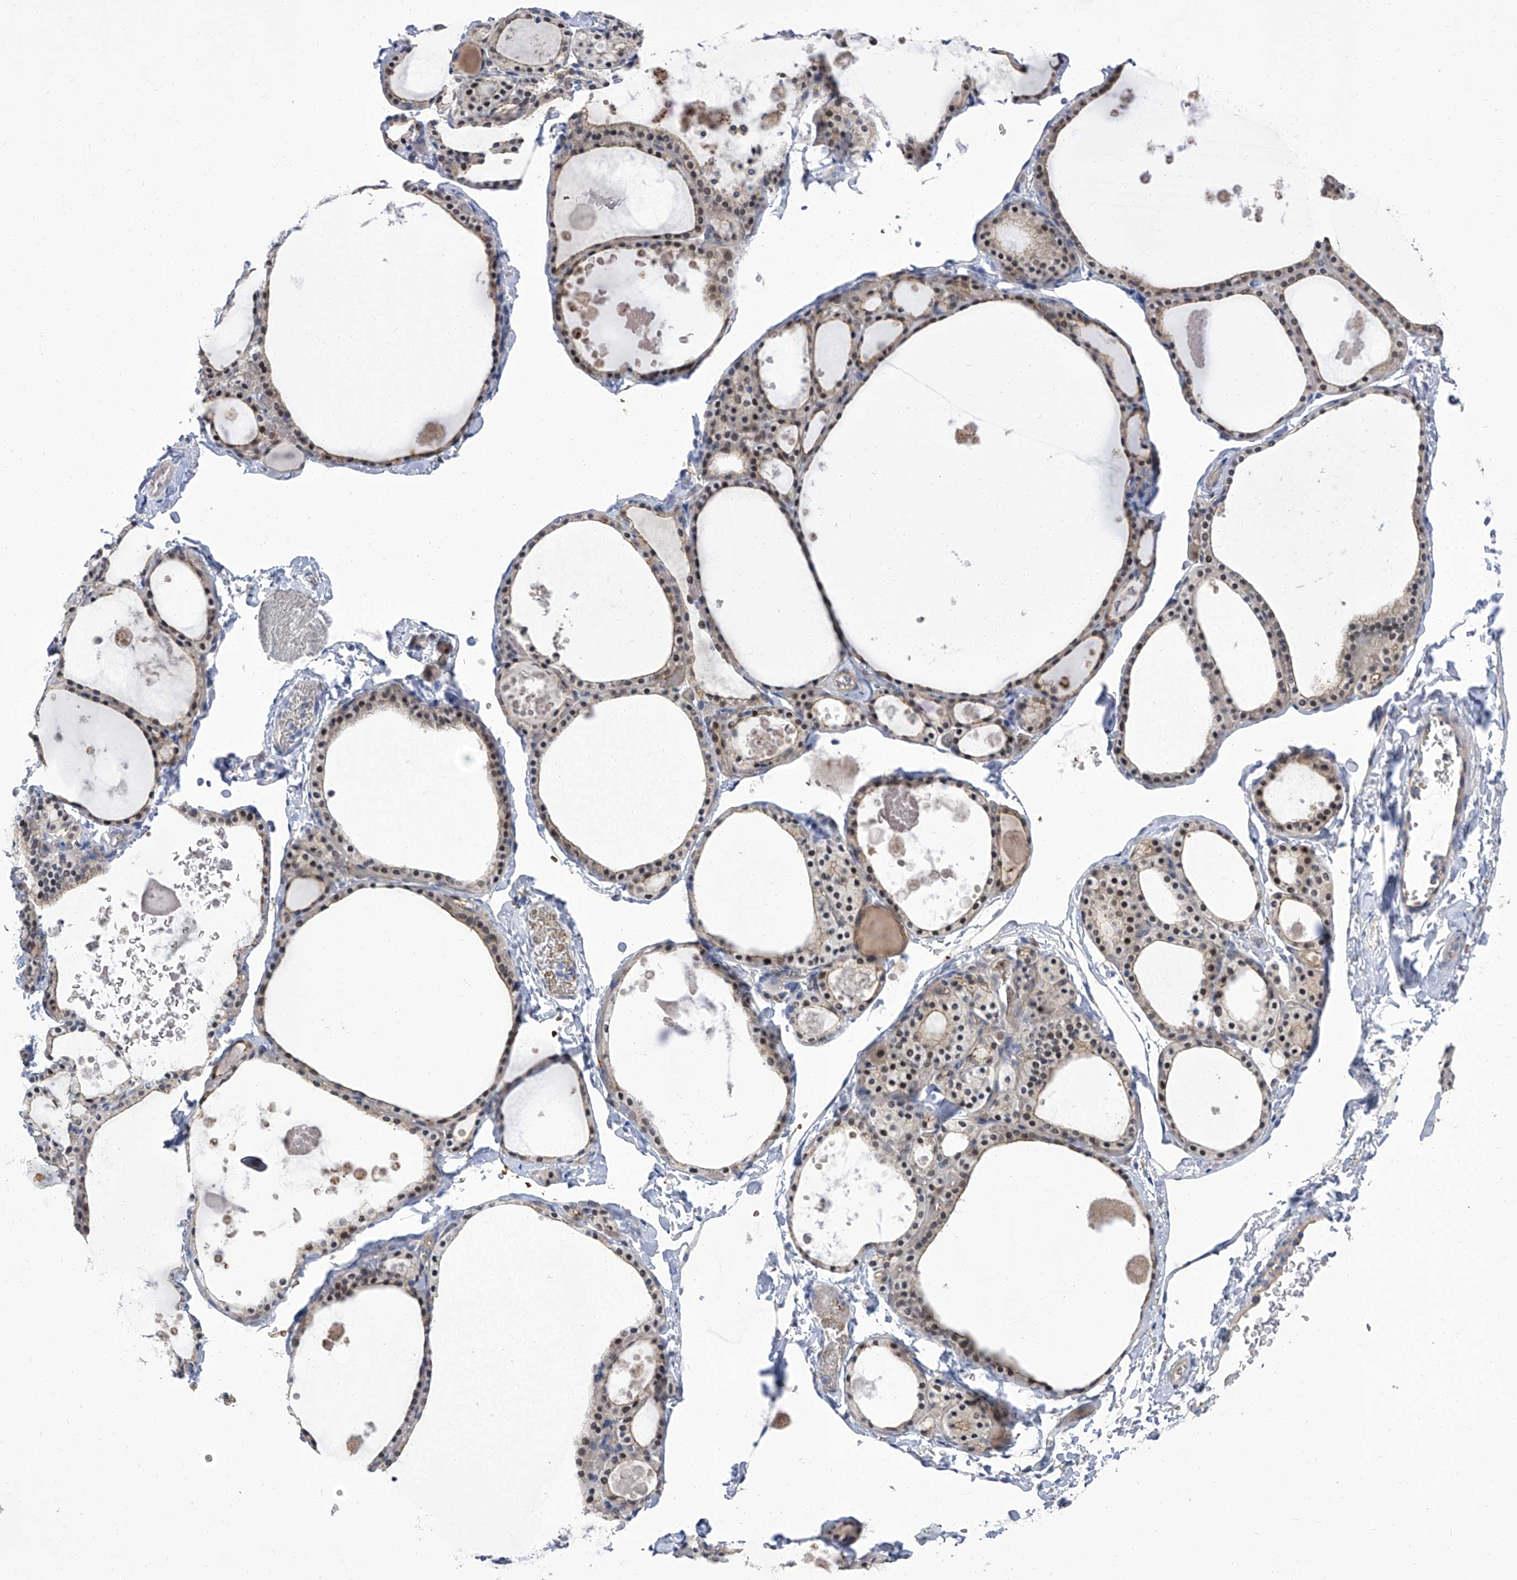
{"staining": {"intensity": "weak", "quantity": ">75%", "location": "cytoplasmic/membranous,nuclear"}, "tissue": "thyroid gland", "cell_type": "Glandular cells", "image_type": "normal", "snomed": [{"axis": "morphology", "description": "Normal tissue, NOS"}, {"axis": "topography", "description": "Thyroid gland"}], "caption": "This micrograph reveals benign thyroid gland stained with IHC to label a protein in brown. The cytoplasmic/membranous,nuclear of glandular cells show weak positivity for the protein. Nuclei are counter-stained blue.", "gene": "PARD3", "patient": {"sex": "male", "age": 56}}